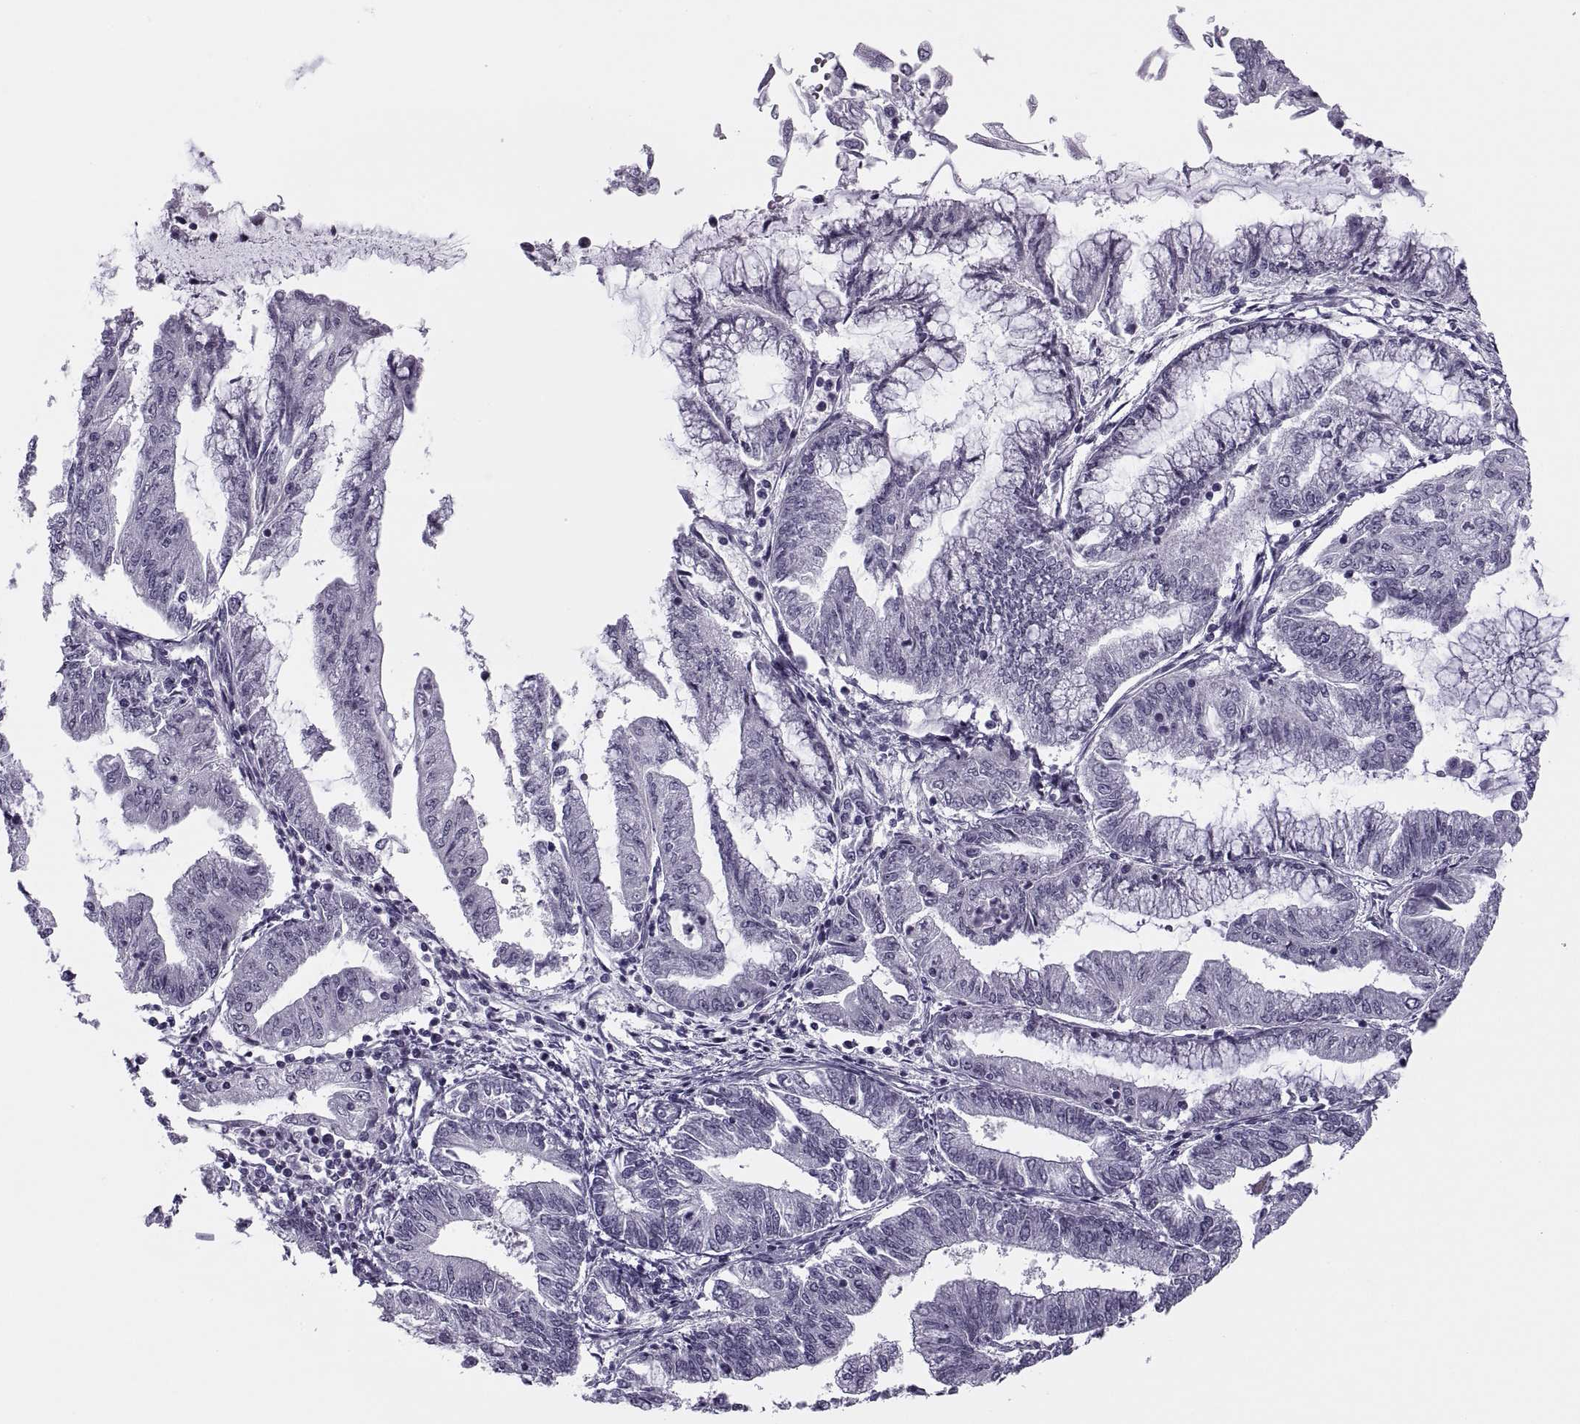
{"staining": {"intensity": "negative", "quantity": "none", "location": "none"}, "tissue": "endometrial cancer", "cell_type": "Tumor cells", "image_type": "cancer", "snomed": [{"axis": "morphology", "description": "Adenocarcinoma, NOS"}, {"axis": "topography", "description": "Endometrium"}], "caption": "DAB immunohistochemical staining of endometrial adenocarcinoma exhibits no significant positivity in tumor cells. Nuclei are stained in blue.", "gene": "TBC1D3G", "patient": {"sex": "female", "age": 55}}